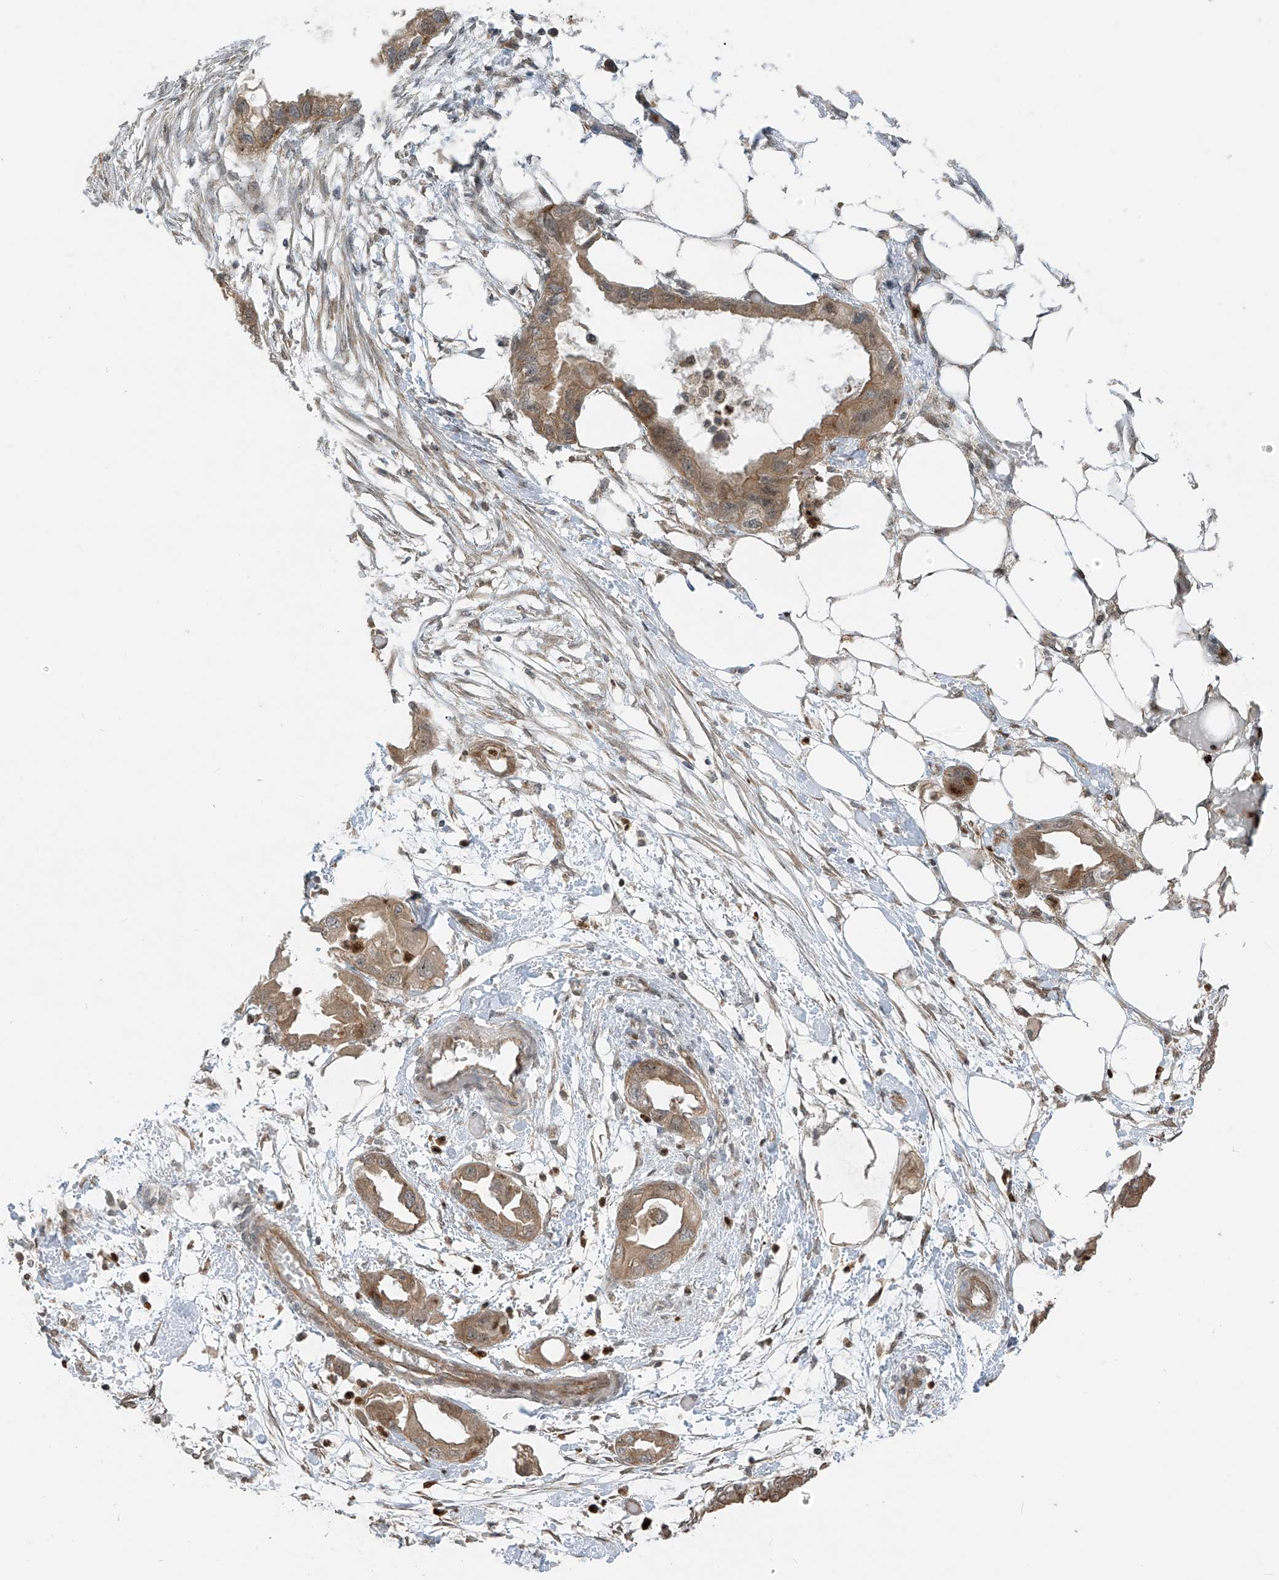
{"staining": {"intensity": "moderate", "quantity": ">75%", "location": "cytoplasmic/membranous"}, "tissue": "endometrial cancer", "cell_type": "Tumor cells", "image_type": "cancer", "snomed": [{"axis": "morphology", "description": "Adenocarcinoma, NOS"}, {"axis": "morphology", "description": "Adenocarcinoma, metastatic, NOS"}, {"axis": "topography", "description": "Adipose tissue"}, {"axis": "topography", "description": "Endometrium"}], "caption": "IHC histopathology image of endometrial metastatic adenocarcinoma stained for a protein (brown), which shows medium levels of moderate cytoplasmic/membranous staining in about >75% of tumor cells.", "gene": "PDE11A", "patient": {"sex": "female", "age": 67}}